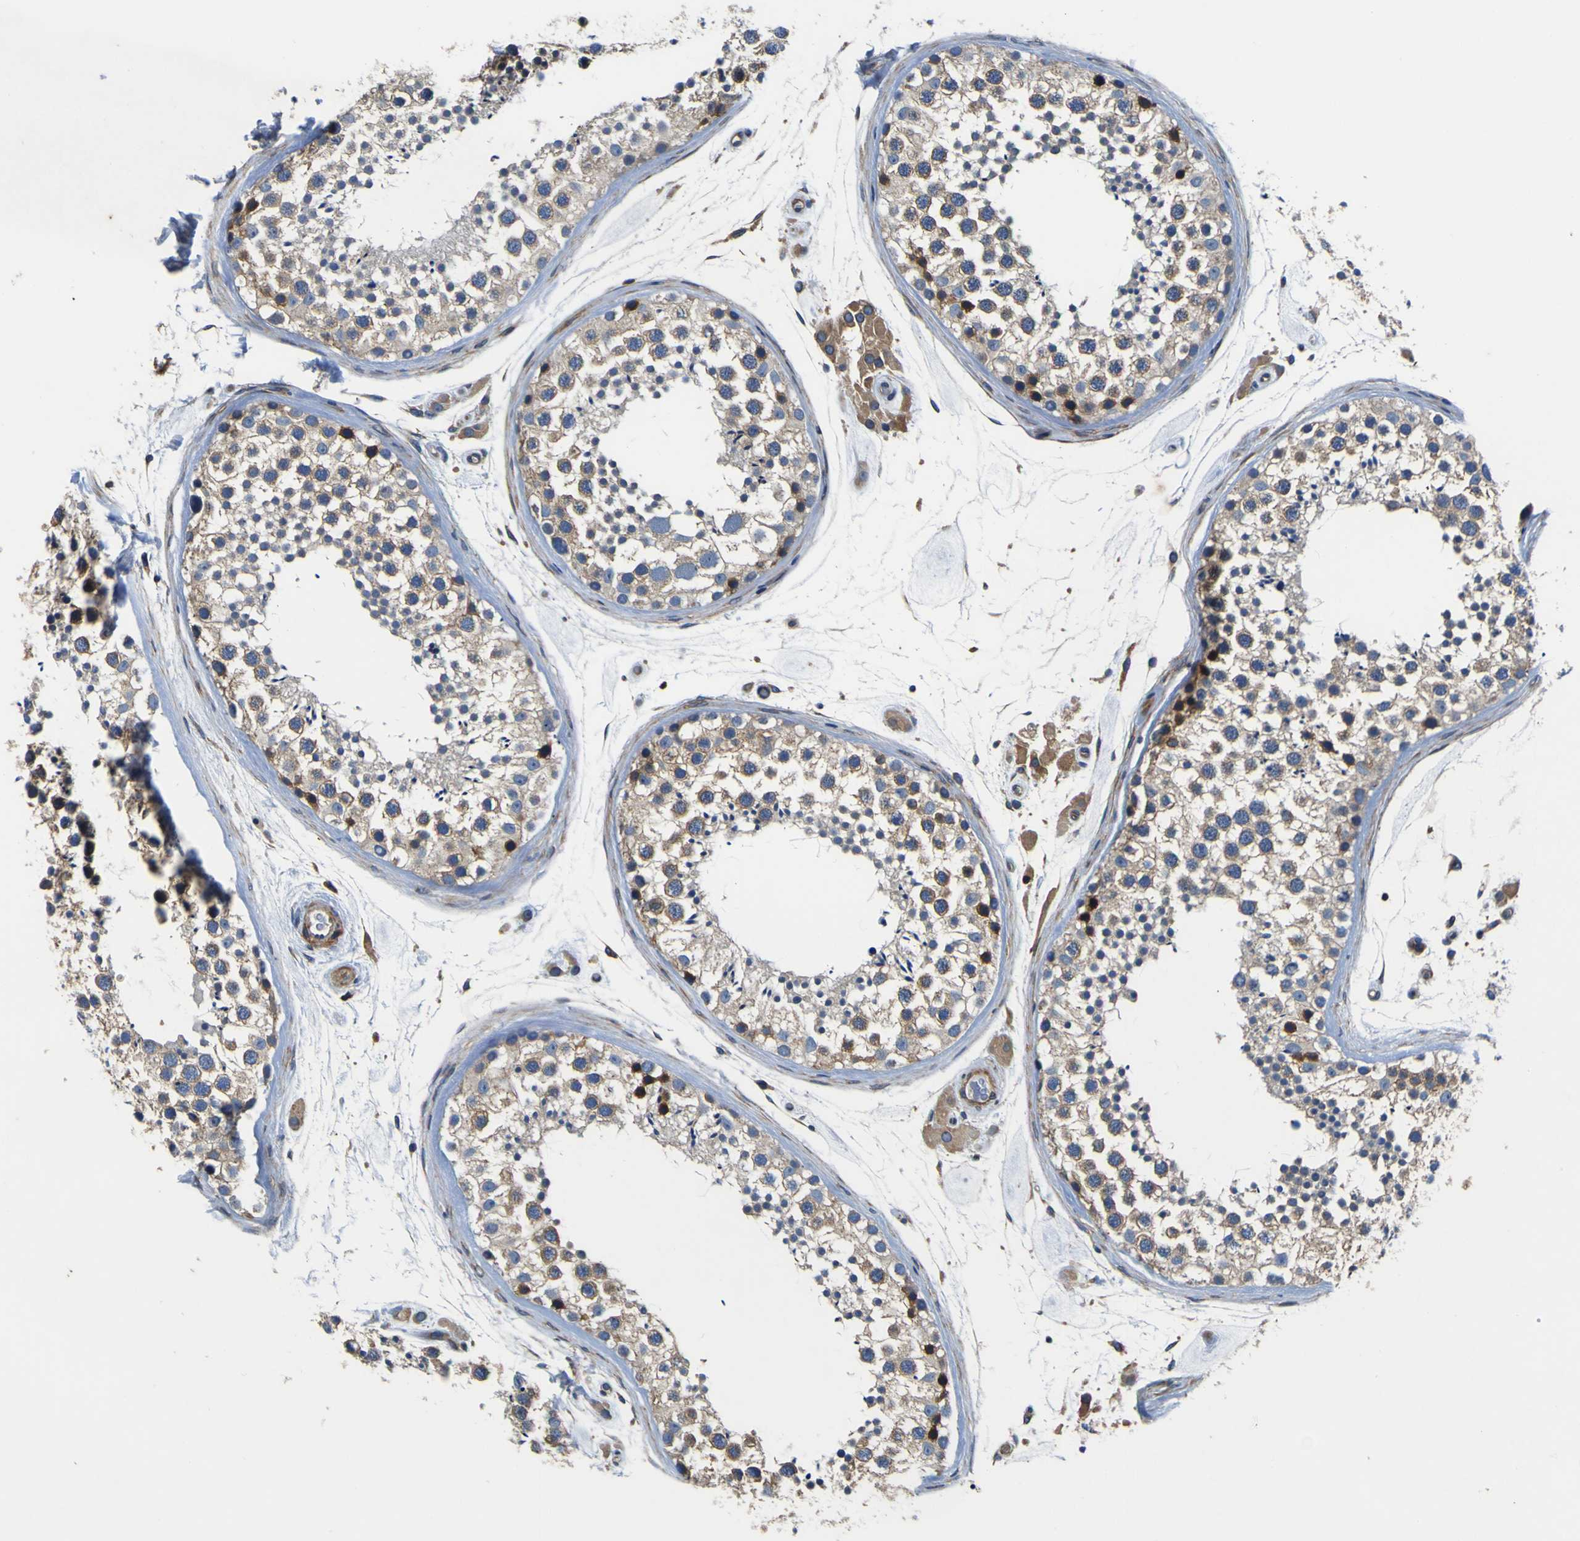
{"staining": {"intensity": "weak", "quantity": "25%-75%", "location": "cytoplasmic/membranous"}, "tissue": "testis", "cell_type": "Cells in seminiferous ducts", "image_type": "normal", "snomed": [{"axis": "morphology", "description": "Normal tissue, NOS"}, {"axis": "topography", "description": "Testis"}], "caption": "About 25%-75% of cells in seminiferous ducts in benign testis reveal weak cytoplasmic/membranous protein expression as visualized by brown immunohistochemical staining.", "gene": "CNR2", "patient": {"sex": "male", "age": 46}}